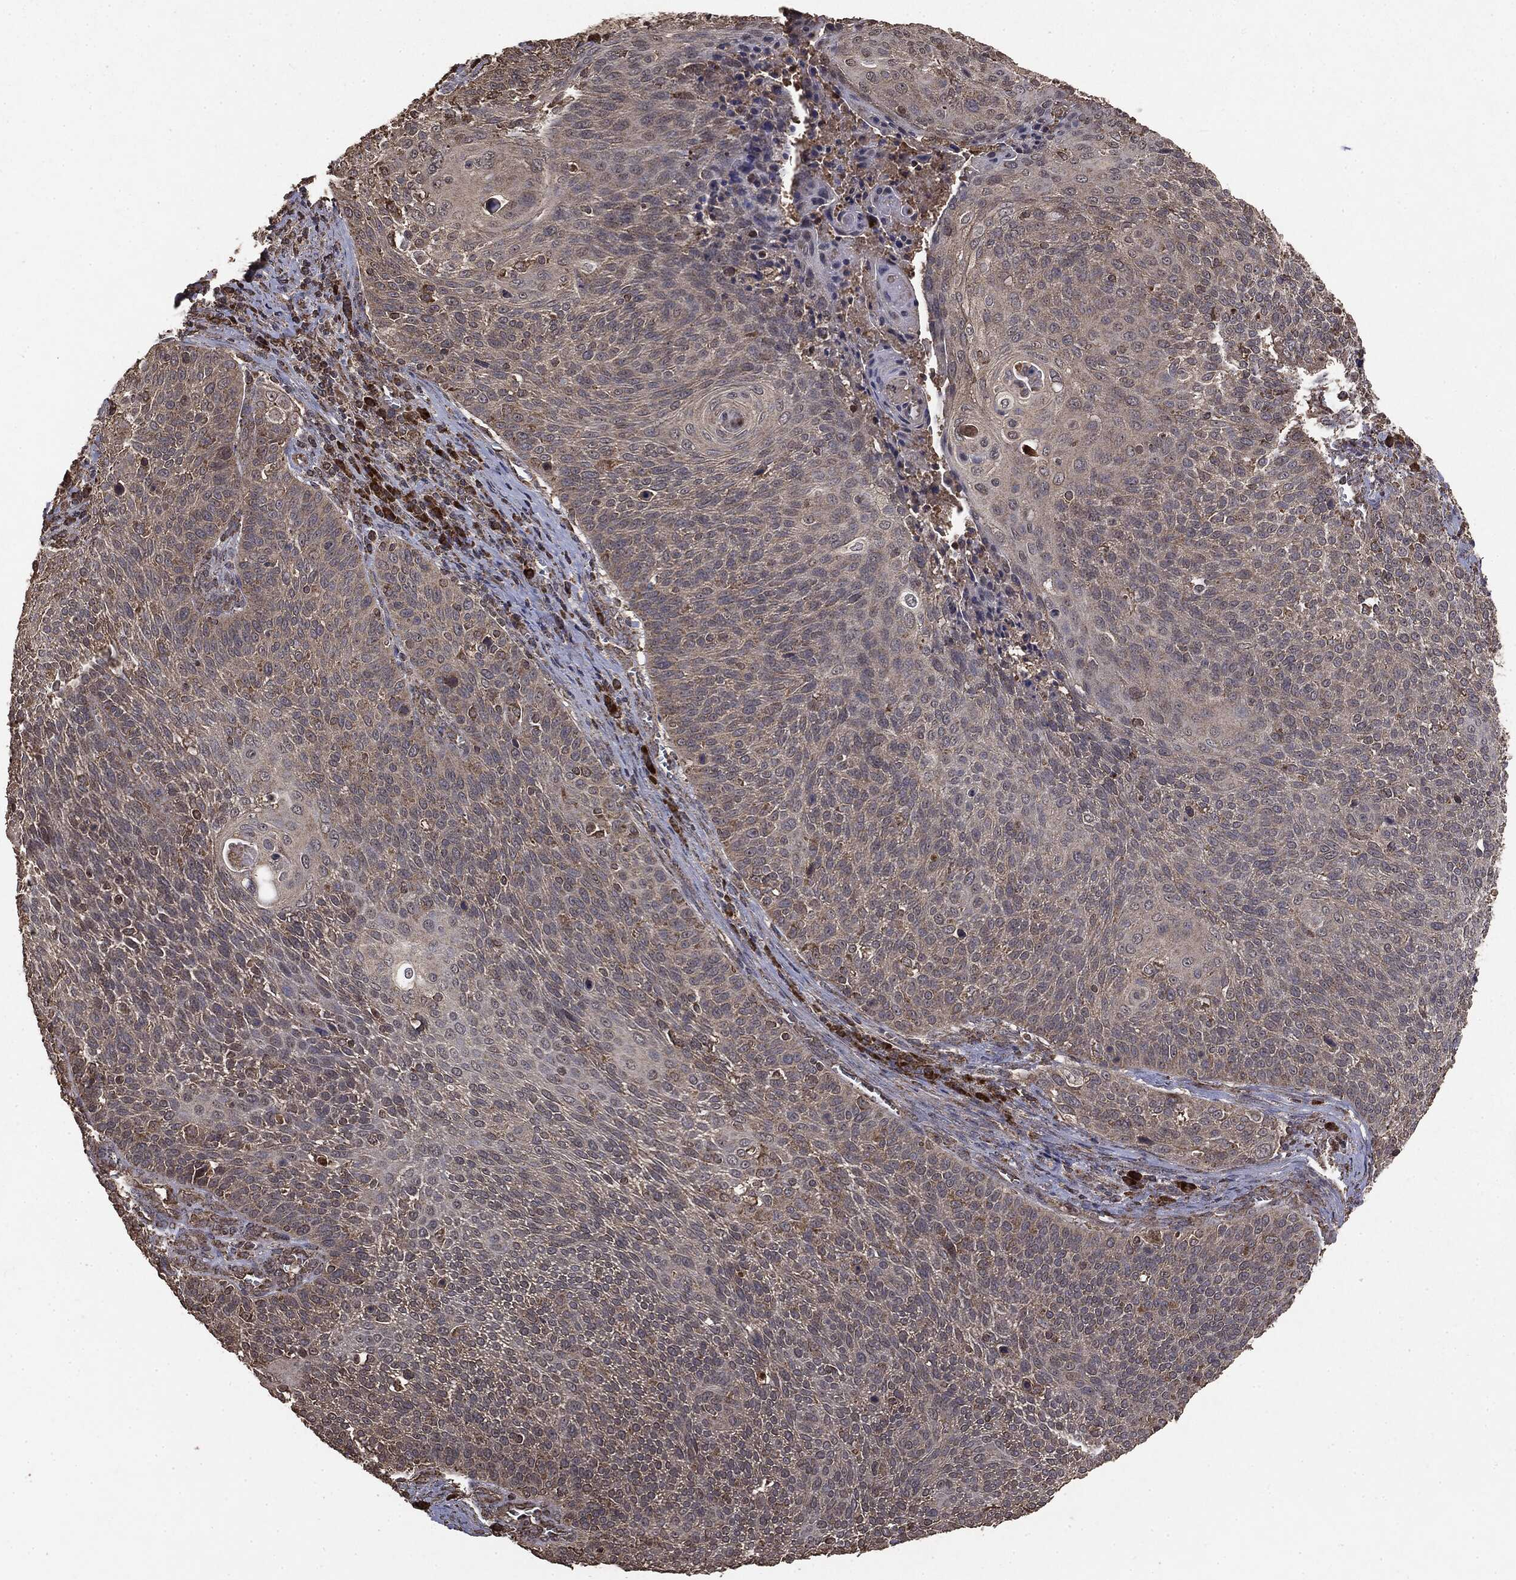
{"staining": {"intensity": "negative", "quantity": "none", "location": "none"}, "tissue": "cervical cancer", "cell_type": "Tumor cells", "image_type": "cancer", "snomed": [{"axis": "morphology", "description": "Squamous cell carcinoma, NOS"}, {"axis": "topography", "description": "Cervix"}], "caption": "Image shows no protein expression in tumor cells of cervical squamous cell carcinoma tissue. (DAB IHC, high magnification).", "gene": "MTOR", "patient": {"sex": "female", "age": 31}}